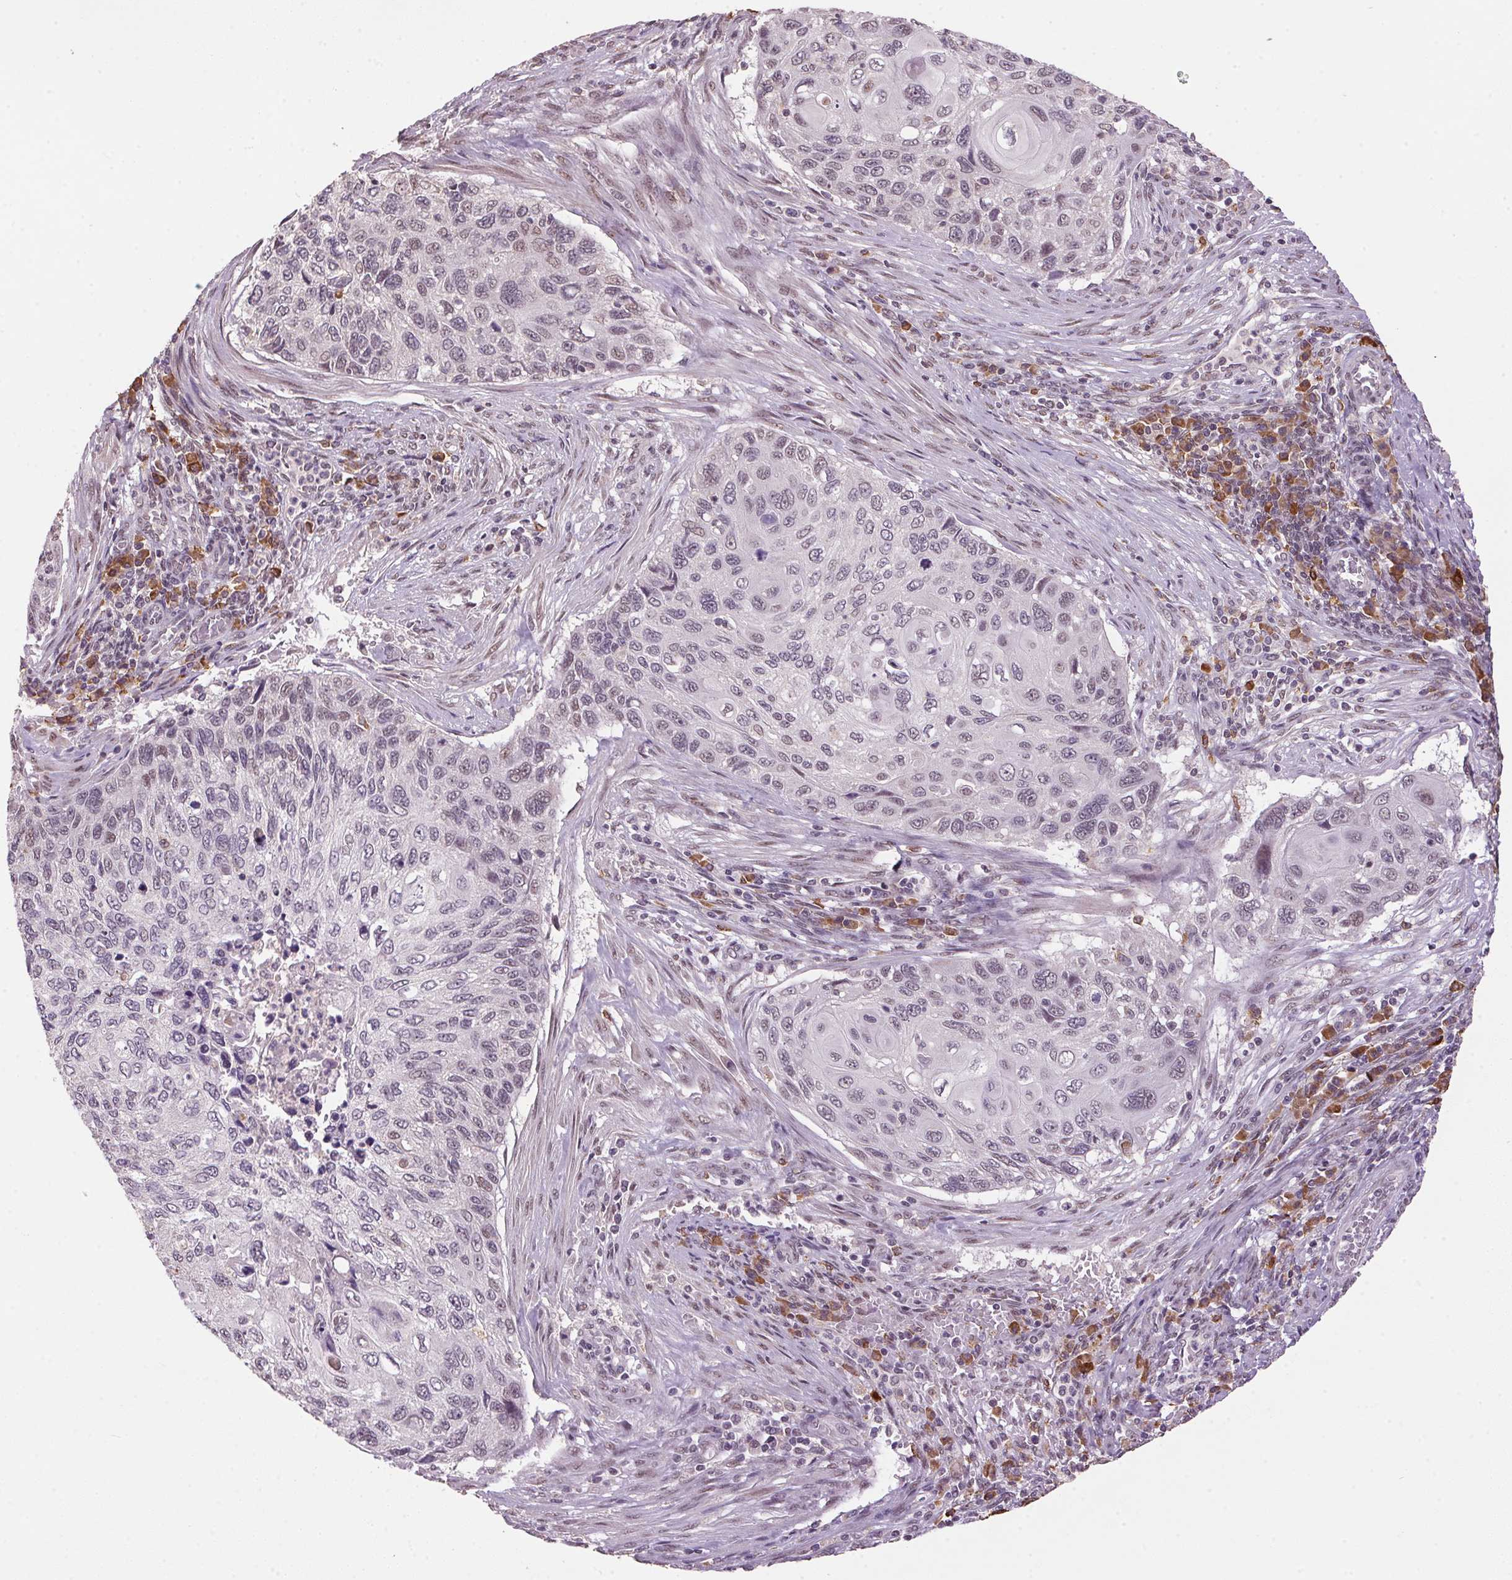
{"staining": {"intensity": "negative", "quantity": "none", "location": "none"}, "tissue": "cervical cancer", "cell_type": "Tumor cells", "image_type": "cancer", "snomed": [{"axis": "morphology", "description": "Squamous cell carcinoma, NOS"}, {"axis": "topography", "description": "Cervix"}], "caption": "Tumor cells show no significant protein staining in cervical cancer.", "gene": "ZBTB4", "patient": {"sex": "female", "age": 70}}